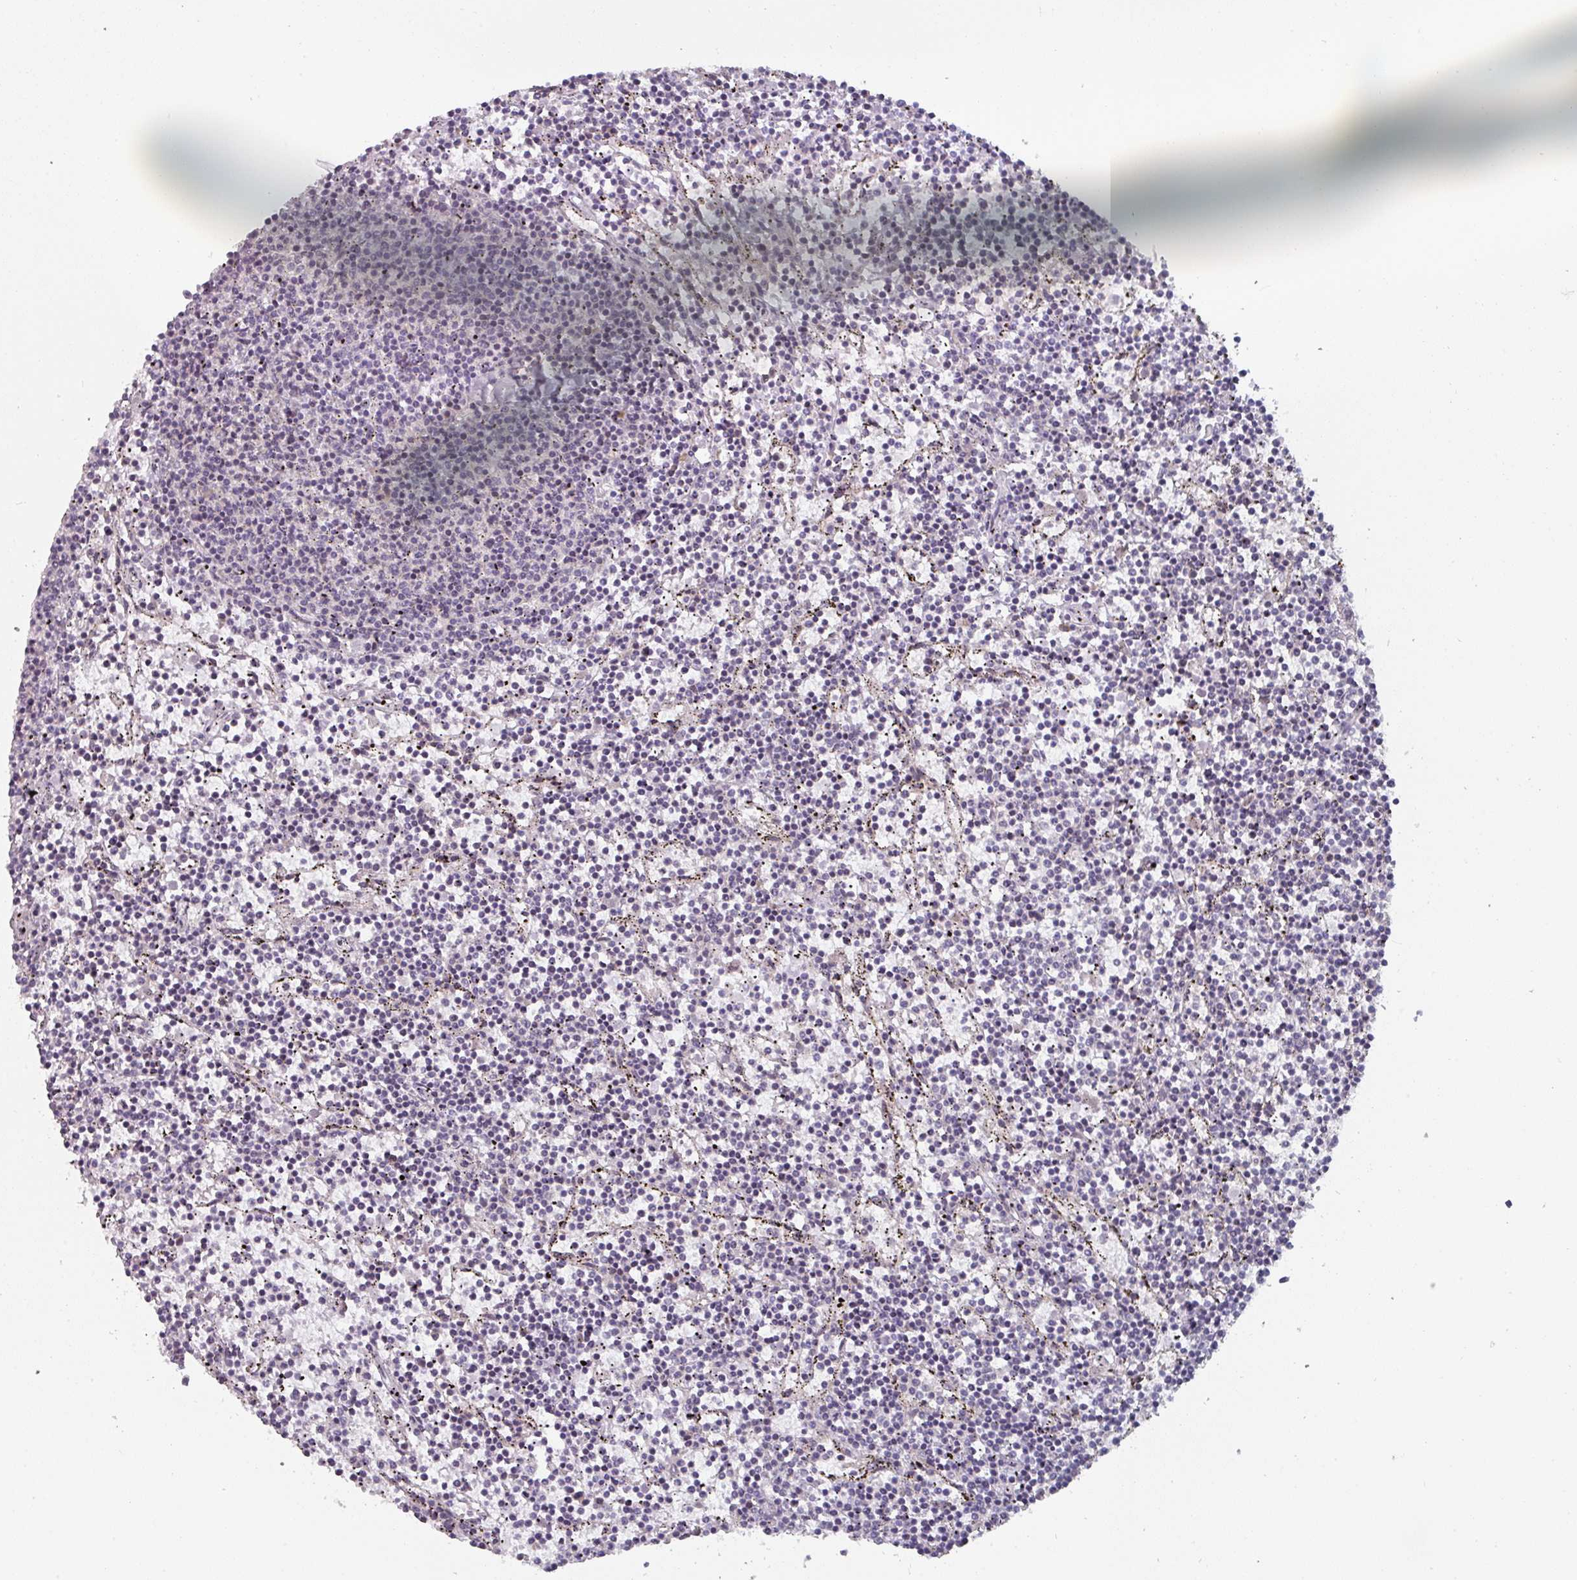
{"staining": {"intensity": "negative", "quantity": "none", "location": "none"}, "tissue": "lymphoma", "cell_type": "Tumor cells", "image_type": "cancer", "snomed": [{"axis": "morphology", "description": "Malignant lymphoma, non-Hodgkin's type, Low grade"}, {"axis": "topography", "description": "Spleen"}], "caption": "This image is of lymphoma stained with immunohistochemistry (IHC) to label a protein in brown with the nuclei are counter-stained blue. There is no staining in tumor cells.", "gene": "TAPT1", "patient": {"sex": "female", "age": 50}}